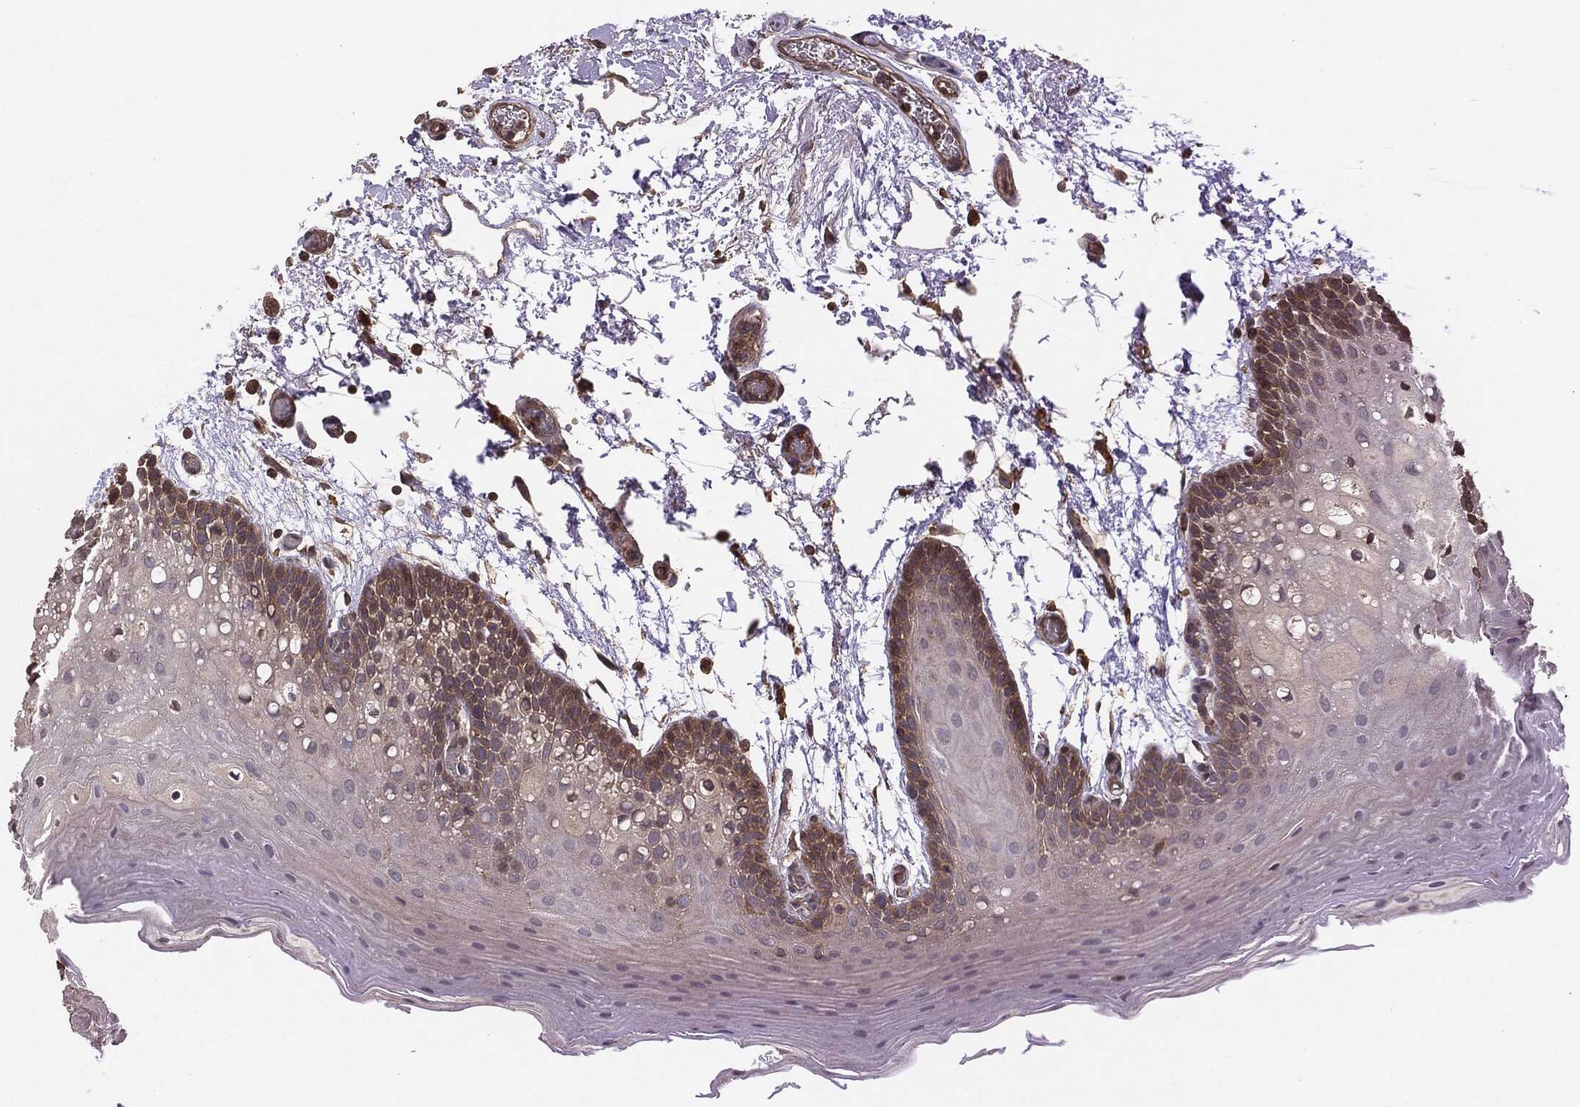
{"staining": {"intensity": "weak", "quantity": "<25%", "location": "cytoplasmic/membranous"}, "tissue": "oral mucosa", "cell_type": "Squamous epithelial cells", "image_type": "normal", "snomed": [{"axis": "morphology", "description": "Normal tissue, NOS"}, {"axis": "topography", "description": "Oral tissue"}], "caption": "Immunohistochemical staining of benign oral mucosa reveals no significant staining in squamous epithelial cells. (IHC, brightfield microscopy, high magnification).", "gene": "ERBIN", "patient": {"sex": "male", "age": 62}}